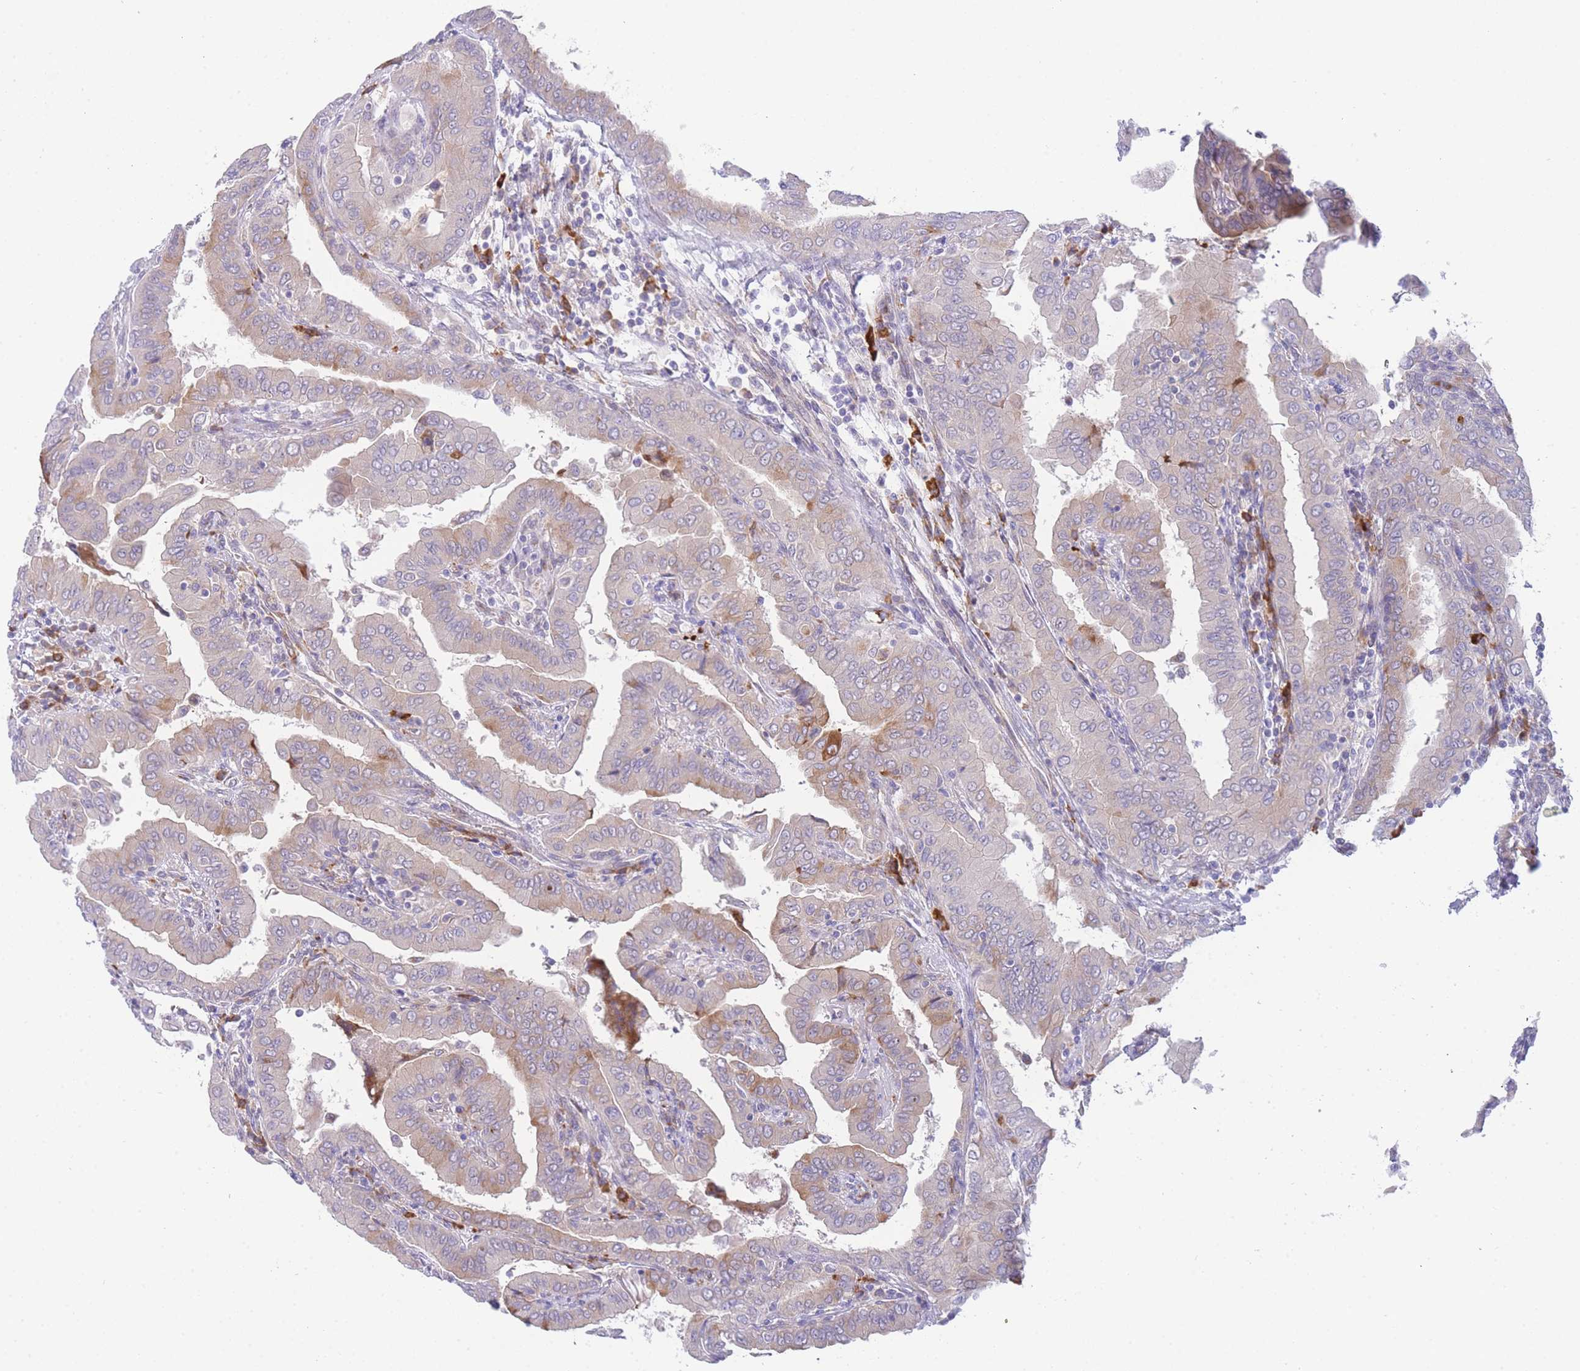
{"staining": {"intensity": "moderate", "quantity": "<25%", "location": "cytoplasmic/membranous"}, "tissue": "thyroid cancer", "cell_type": "Tumor cells", "image_type": "cancer", "snomed": [{"axis": "morphology", "description": "Papillary adenocarcinoma, NOS"}, {"axis": "topography", "description": "Thyroid gland"}], "caption": "The photomicrograph demonstrates a brown stain indicating the presence of a protein in the cytoplasmic/membranous of tumor cells in thyroid papillary adenocarcinoma.", "gene": "ZNF510", "patient": {"sex": "male", "age": 33}}